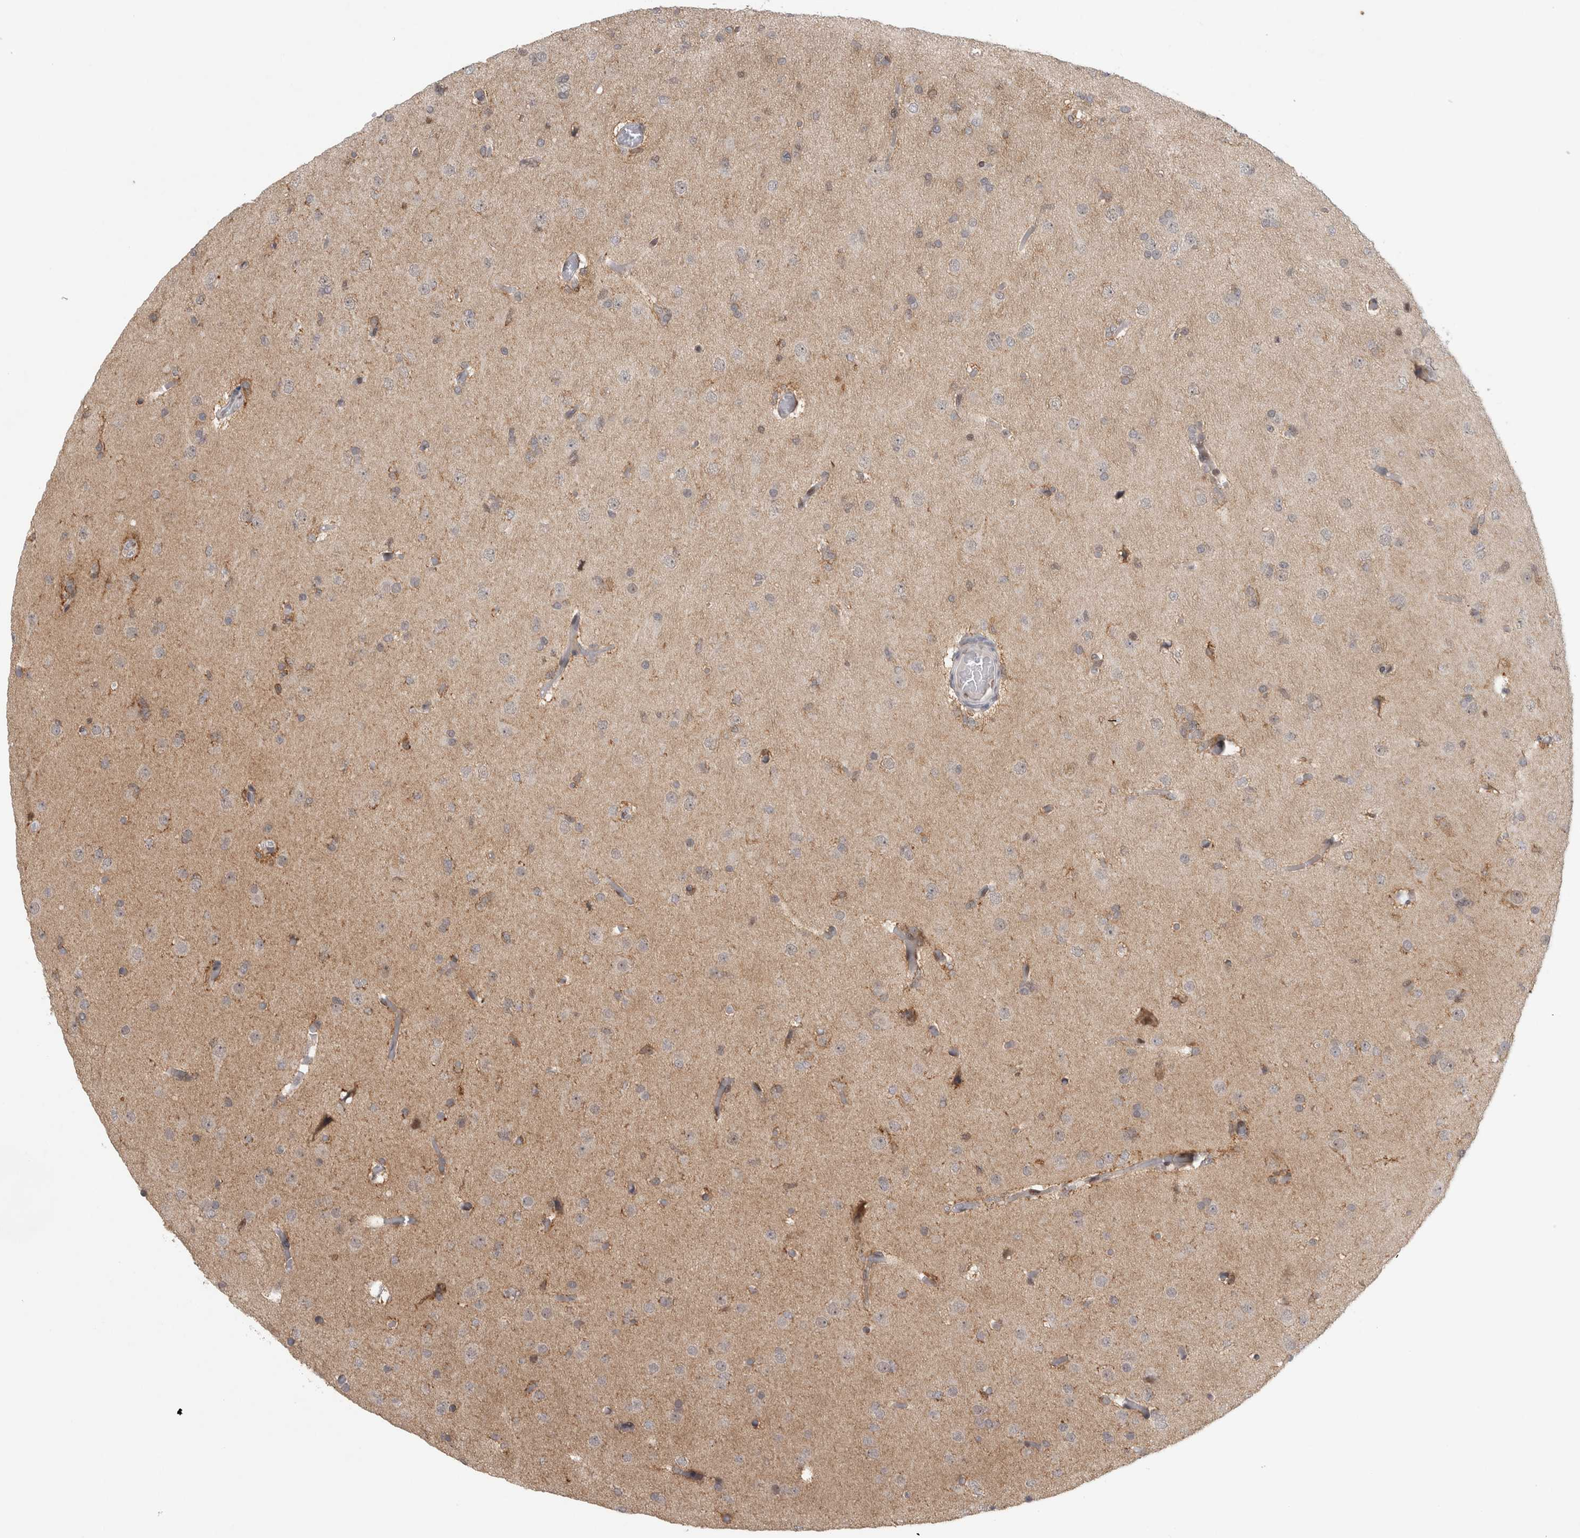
{"staining": {"intensity": "weak", "quantity": "<25%", "location": "cytoplasmic/membranous"}, "tissue": "glioma", "cell_type": "Tumor cells", "image_type": "cancer", "snomed": [{"axis": "morphology", "description": "Glioma, malignant, High grade"}, {"axis": "topography", "description": "Cerebral cortex"}], "caption": "Immunohistochemistry of malignant glioma (high-grade) shows no positivity in tumor cells.", "gene": "SRARP", "patient": {"sex": "female", "age": 36}}